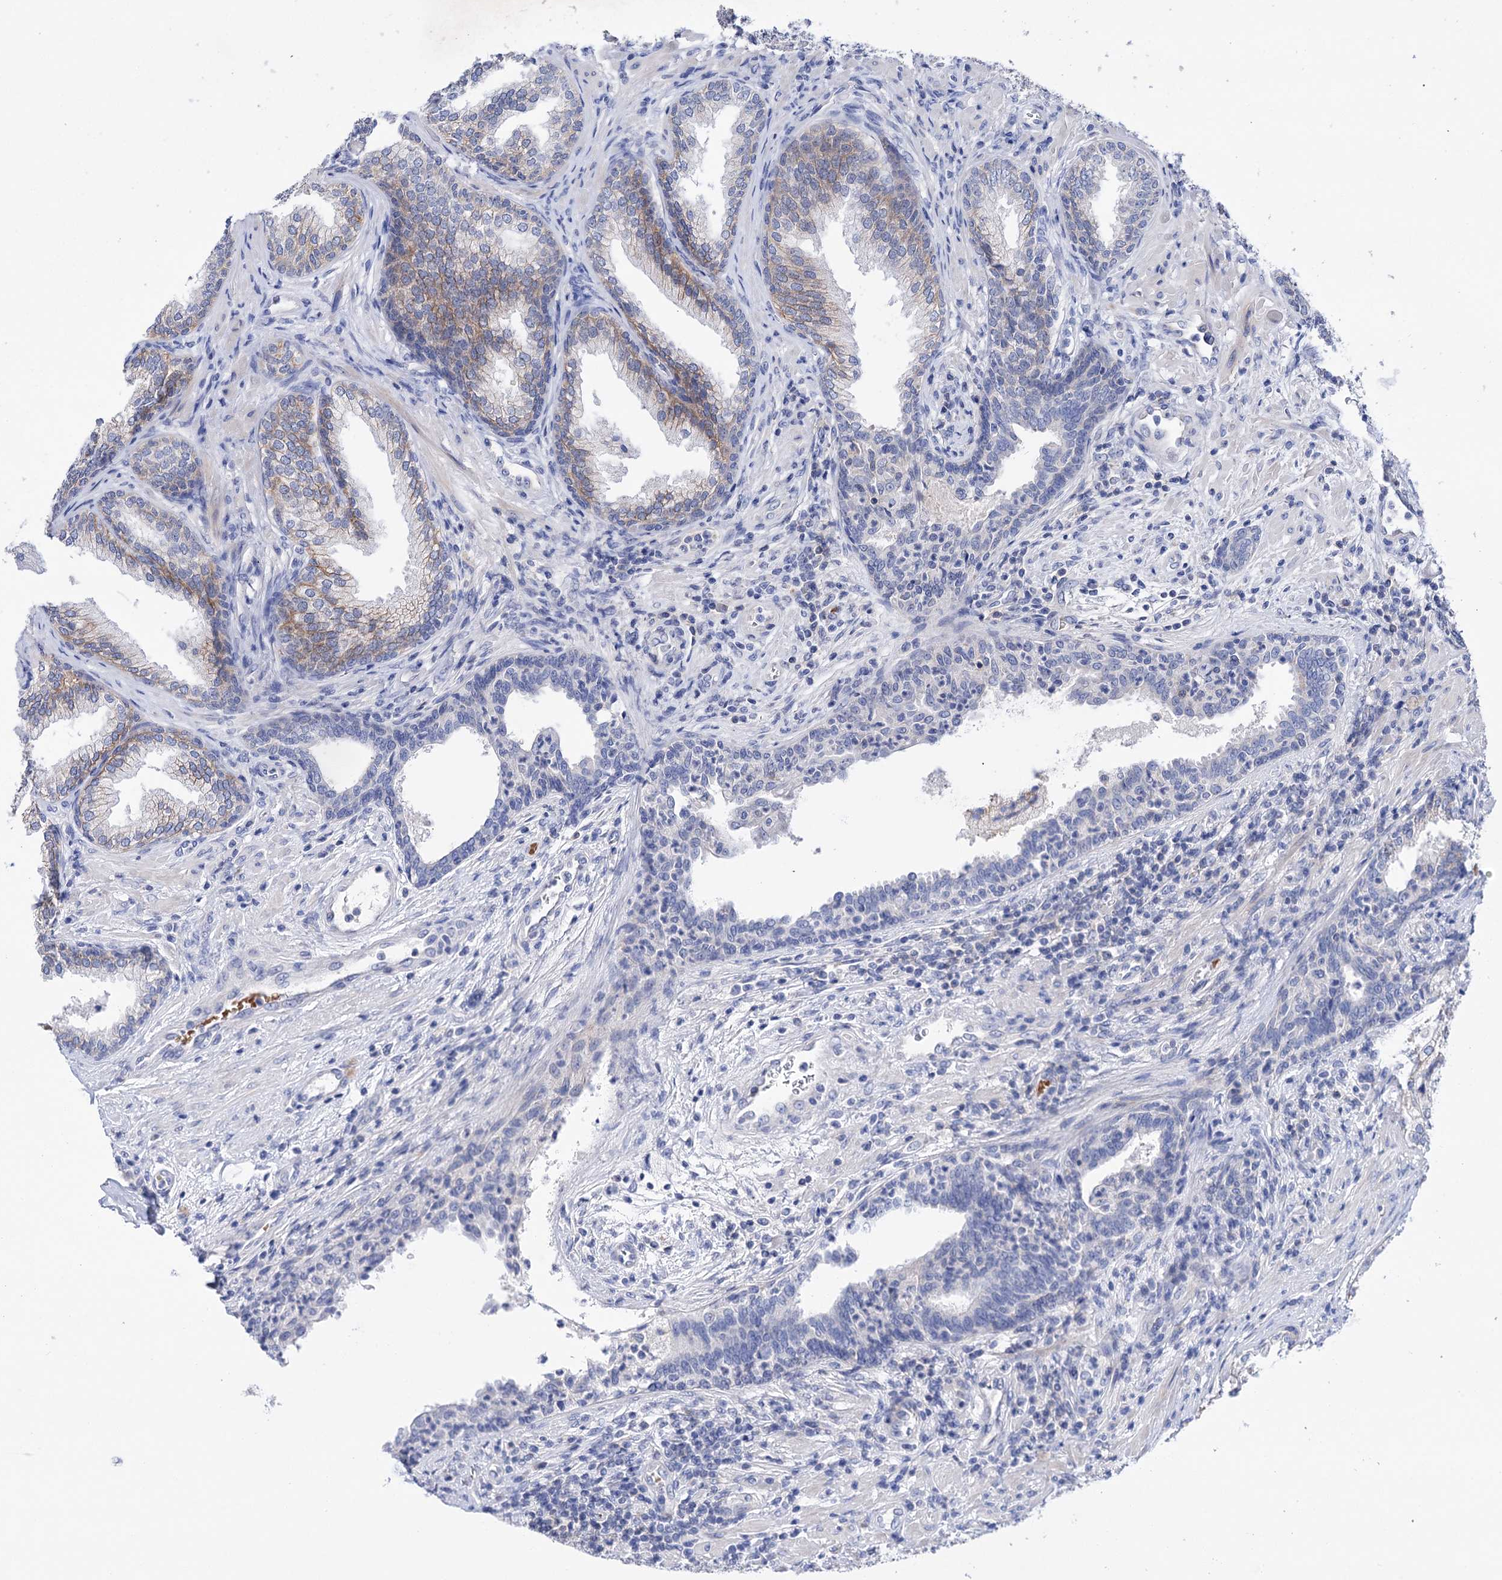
{"staining": {"intensity": "strong", "quantity": "25%-75%", "location": "cytoplasmic/membranous"}, "tissue": "prostate", "cell_type": "Glandular cells", "image_type": "normal", "snomed": [{"axis": "morphology", "description": "Normal tissue, NOS"}, {"axis": "topography", "description": "Prostate"}], "caption": "The immunohistochemical stain labels strong cytoplasmic/membranous positivity in glandular cells of benign prostate.", "gene": "YARS2", "patient": {"sex": "male", "age": 76}}